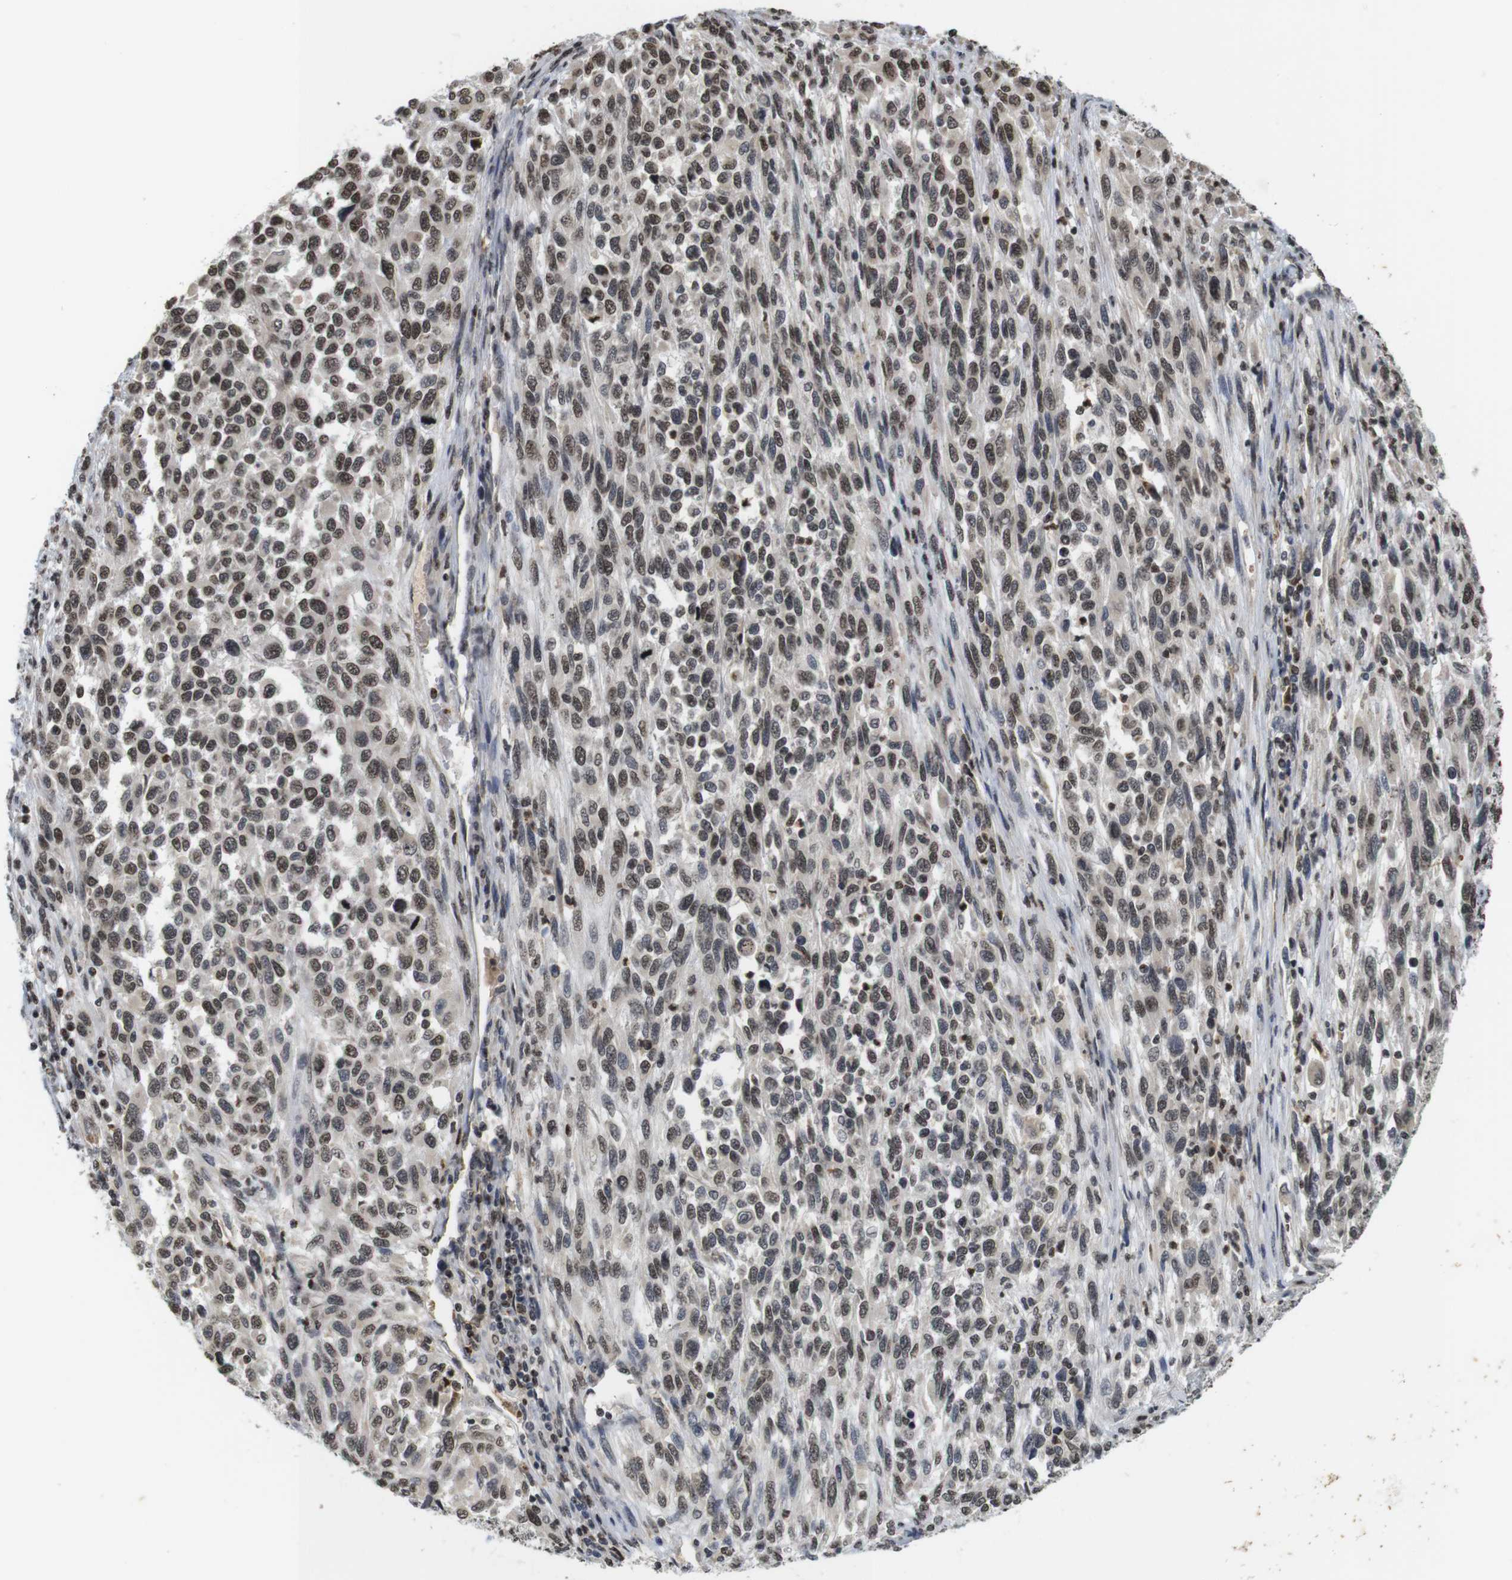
{"staining": {"intensity": "moderate", "quantity": ">75%", "location": "nuclear"}, "tissue": "melanoma", "cell_type": "Tumor cells", "image_type": "cancer", "snomed": [{"axis": "morphology", "description": "Malignant melanoma, Metastatic site"}, {"axis": "topography", "description": "Lymph node"}], "caption": "Malignant melanoma (metastatic site) stained with a protein marker shows moderate staining in tumor cells.", "gene": "MBD1", "patient": {"sex": "male", "age": 61}}